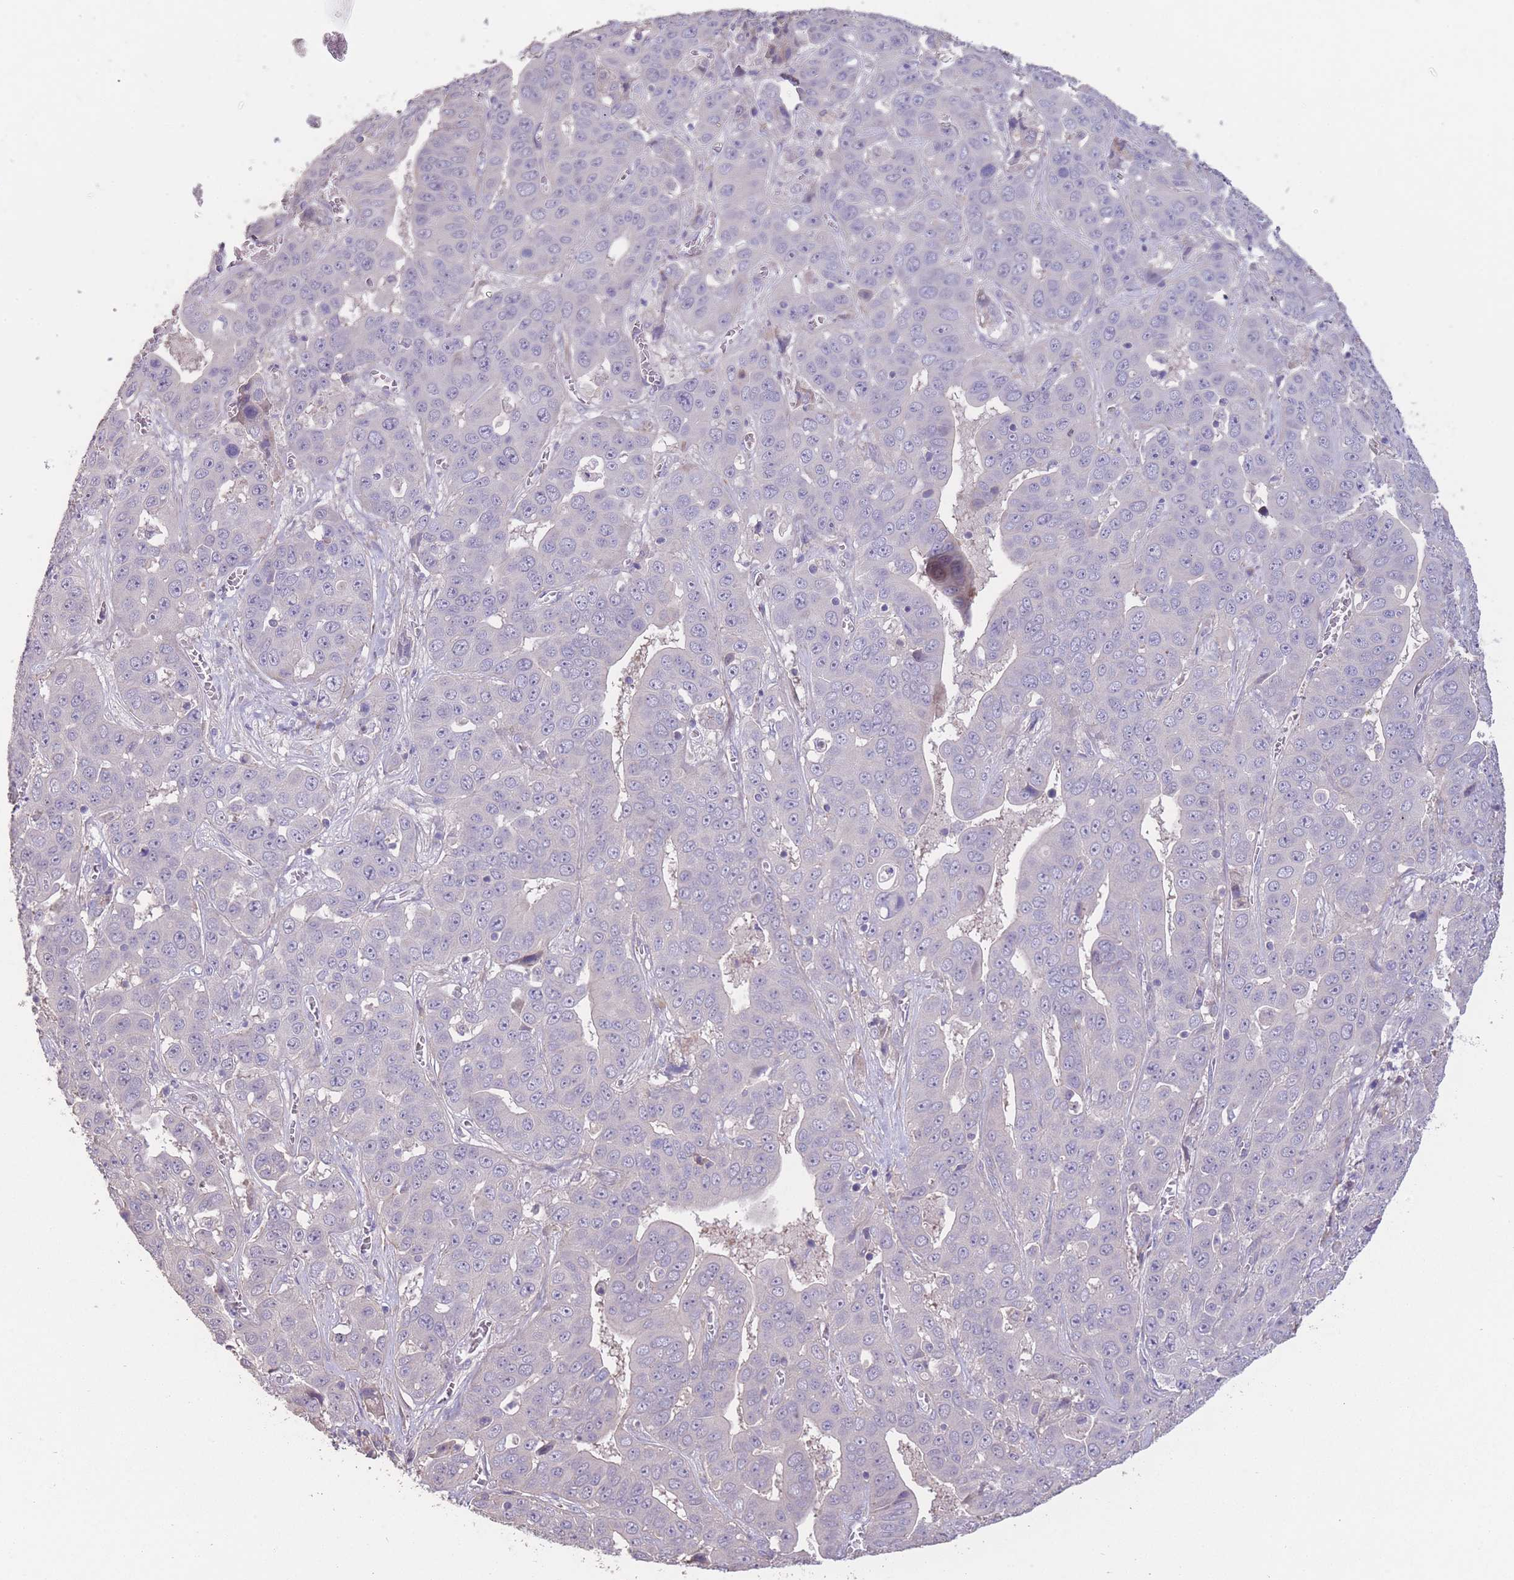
{"staining": {"intensity": "negative", "quantity": "none", "location": "none"}, "tissue": "liver cancer", "cell_type": "Tumor cells", "image_type": "cancer", "snomed": [{"axis": "morphology", "description": "Cholangiocarcinoma"}, {"axis": "topography", "description": "Liver"}], "caption": "Tumor cells are negative for brown protein staining in liver cholangiocarcinoma. (Brightfield microscopy of DAB (3,3'-diaminobenzidine) immunohistochemistry at high magnification).", "gene": "RSPH10B", "patient": {"sex": "female", "age": 52}}